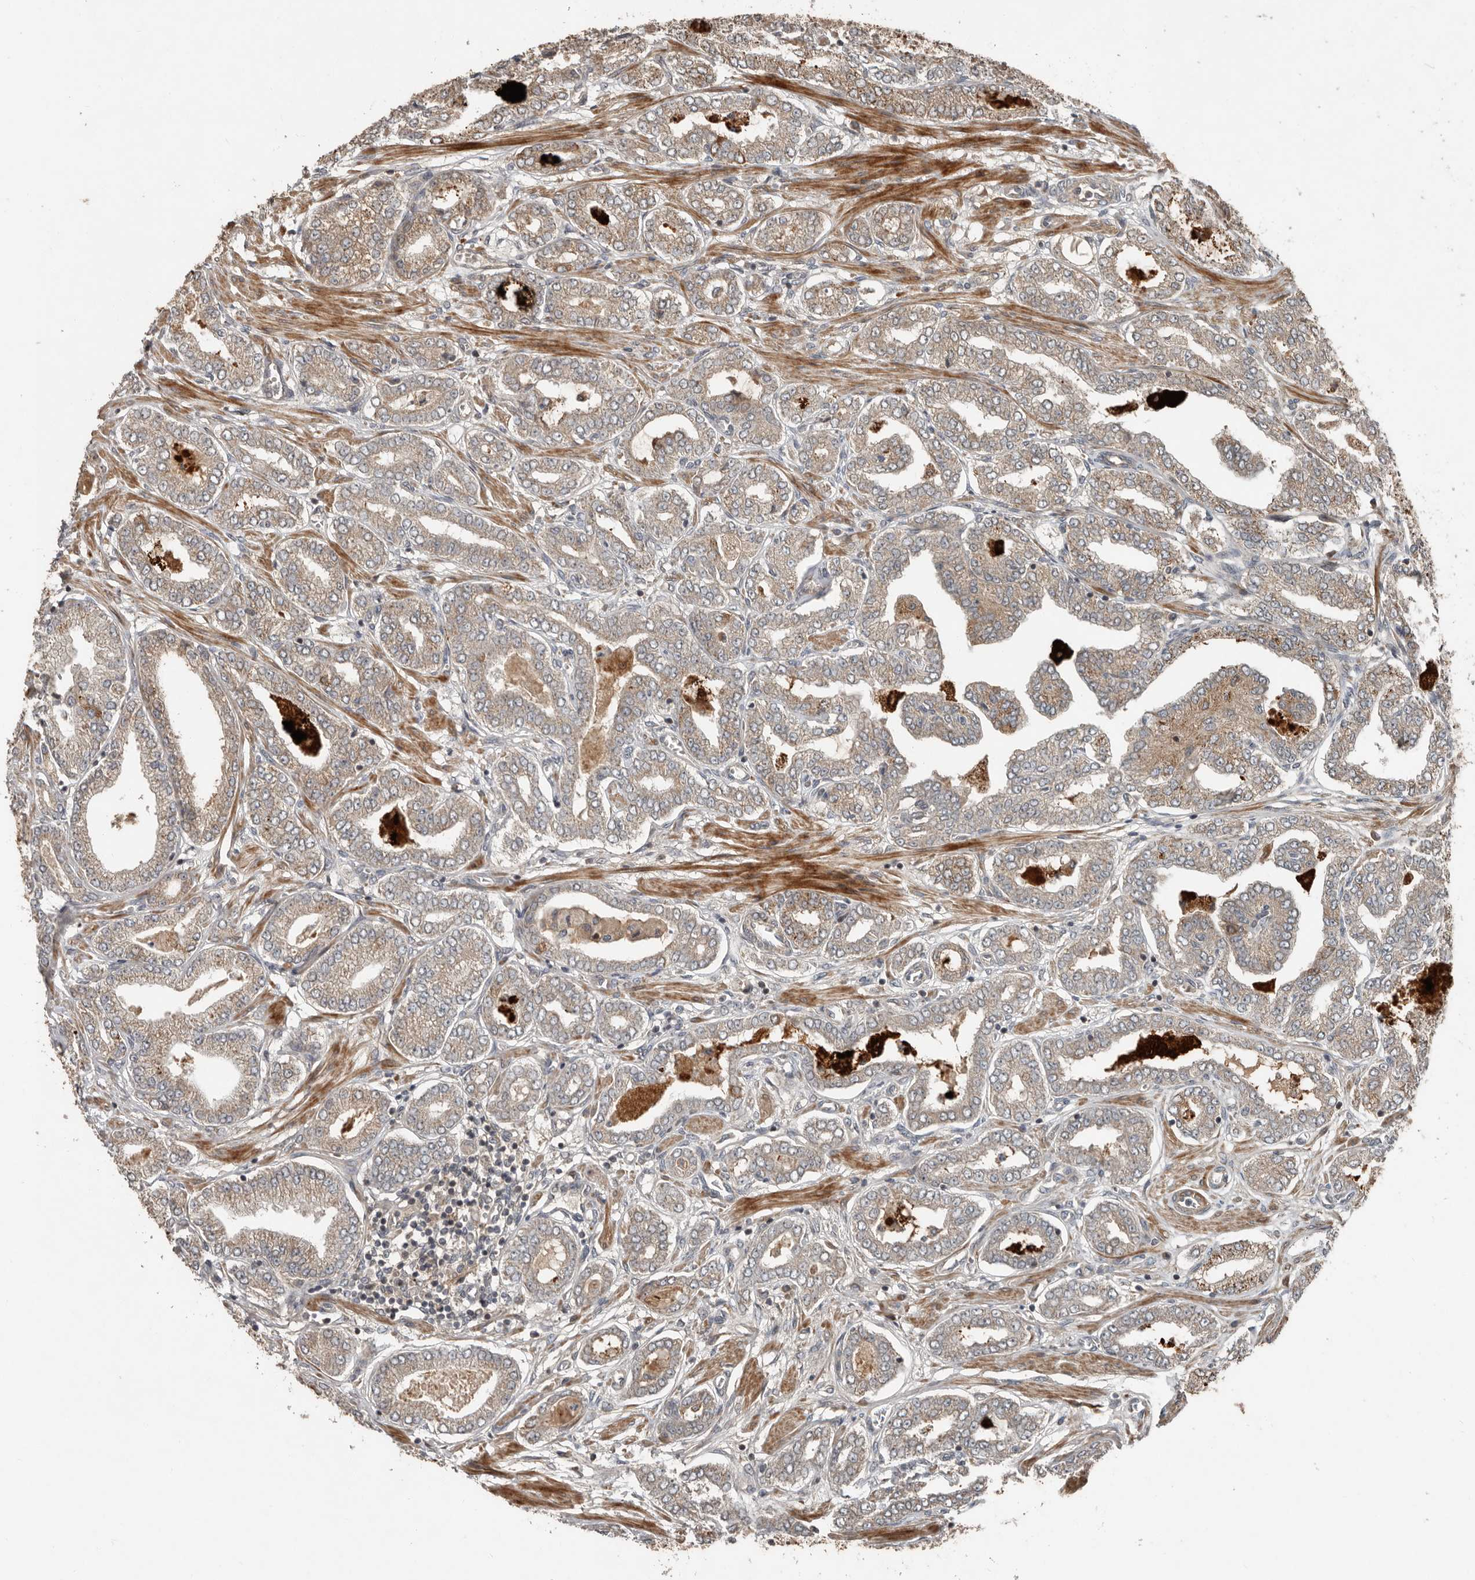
{"staining": {"intensity": "weak", "quantity": ">75%", "location": "cytoplasmic/membranous"}, "tissue": "prostate cancer", "cell_type": "Tumor cells", "image_type": "cancer", "snomed": [{"axis": "morphology", "description": "Adenocarcinoma, Low grade"}, {"axis": "topography", "description": "Prostate"}], "caption": "Tumor cells show low levels of weak cytoplasmic/membranous positivity in about >75% of cells in human low-grade adenocarcinoma (prostate).", "gene": "SLC6A7", "patient": {"sex": "male", "age": 63}}